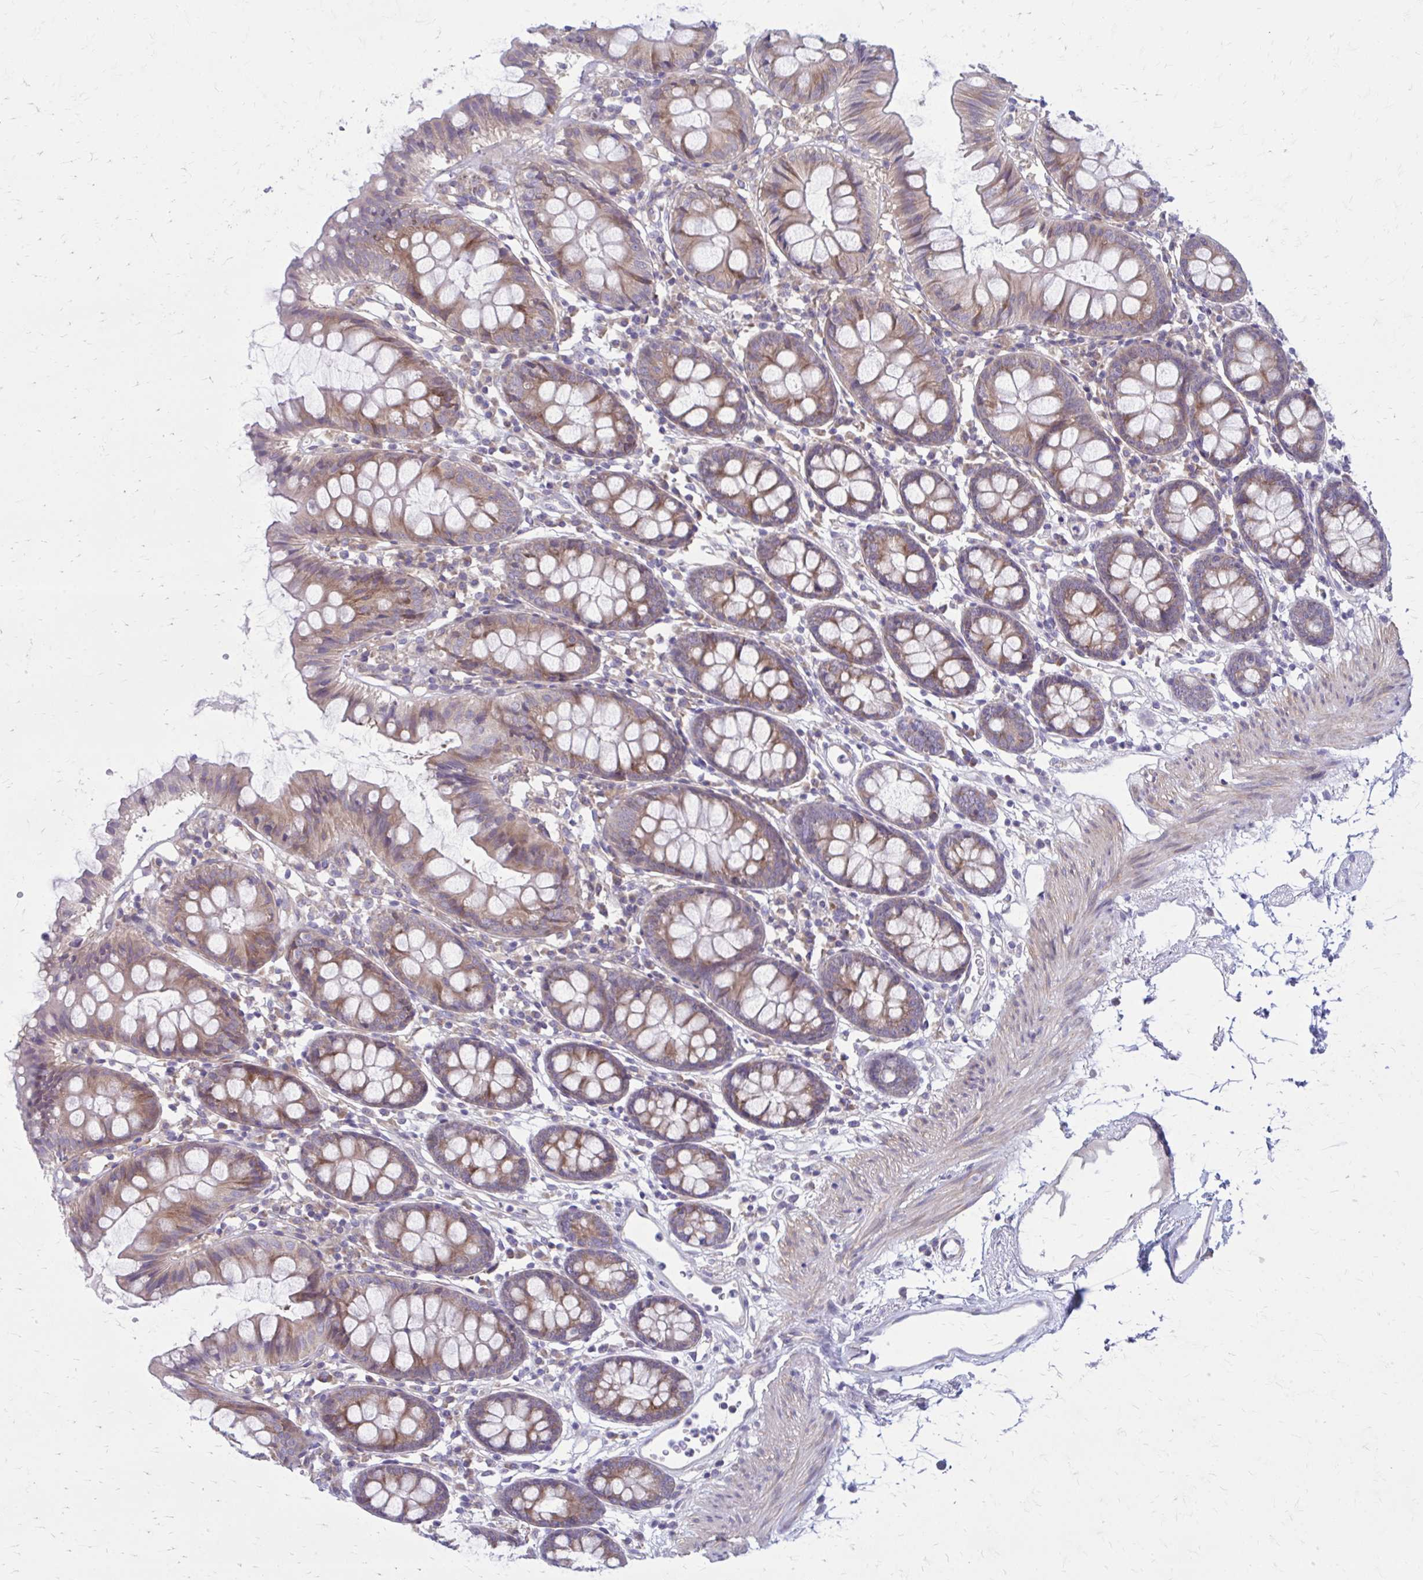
{"staining": {"intensity": "weak", "quantity": "25%-75%", "location": "cytoplasmic/membranous"}, "tissue": "colon", "cell_type": "Endothelial cells", "image_type": "normal", "snomed": [{"axis": "morphology", "description": "Normal tissue, NOS"}, {"axis": "topography", "description": "Colon"}], "caption": "The immunohistochemical stain highlights weak cytoplasmic/membranous positivity in endothelial cells of unremarkable colon.", "gene": "GIGYF2", "patient": {"sex": "female", "age": 84}}